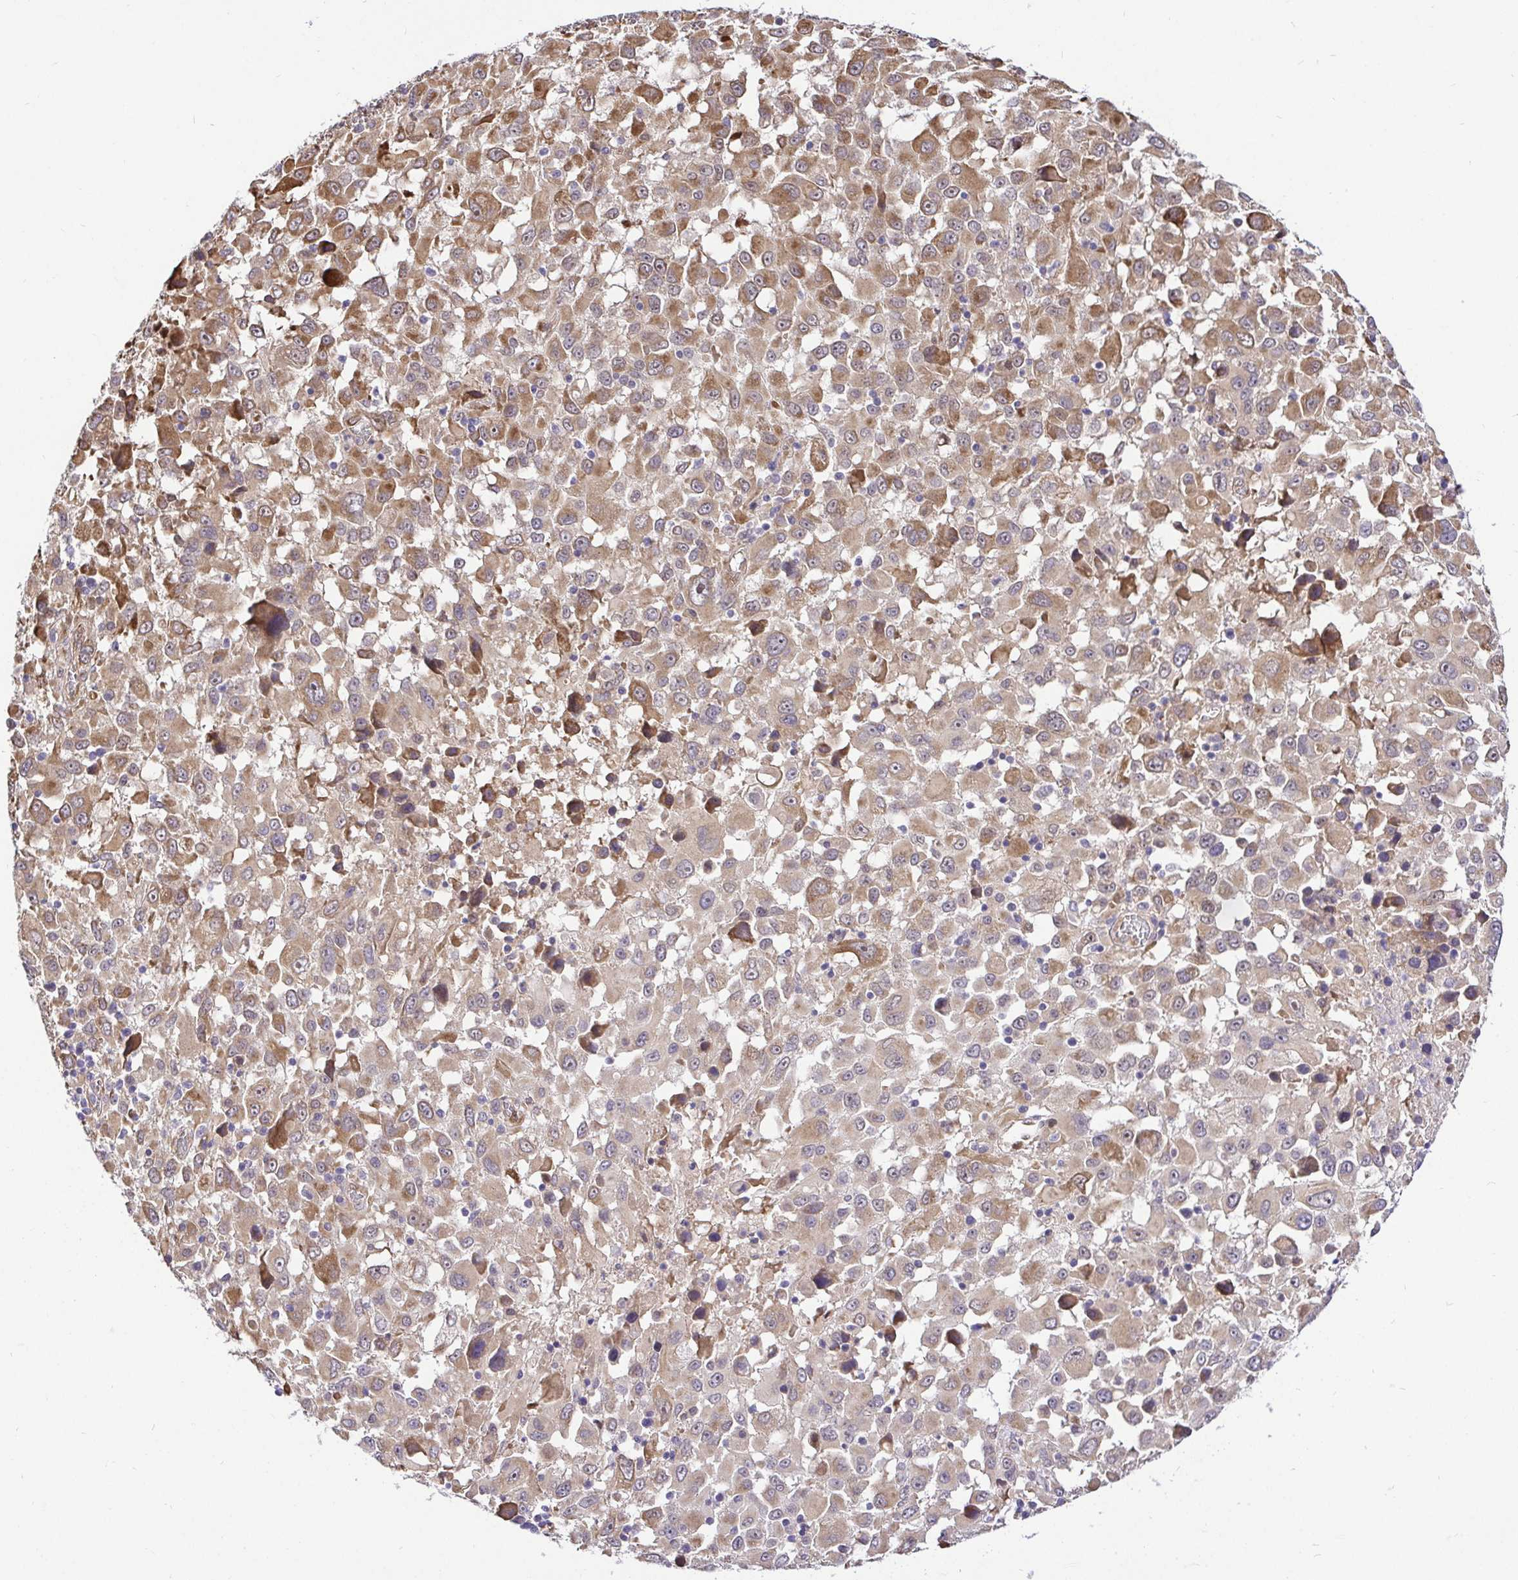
{"staining": {"intensity": "moderate", "quantity": ">75%", "location": "cytoplasmic/membranous"}, "tissue": "melanoma", "cell_type": "Tumor cells", "image_type": "cancer", "snomed": [{"axis": "morphology", "description": "Malignant melanoma, Metastatic site"}, {"axis": "topography", "description": "Soft tissue"}], "caption": "IHC (DAB (3,3'-diaminobenzidine)) staining of malignant melanoma (metastatic site) shows moderate cytoplasmic/membranous protein staining in approximately >75% of tumor cells.", "gene": "CCDC122", "patient": {"sex": "male", "age": 50}}